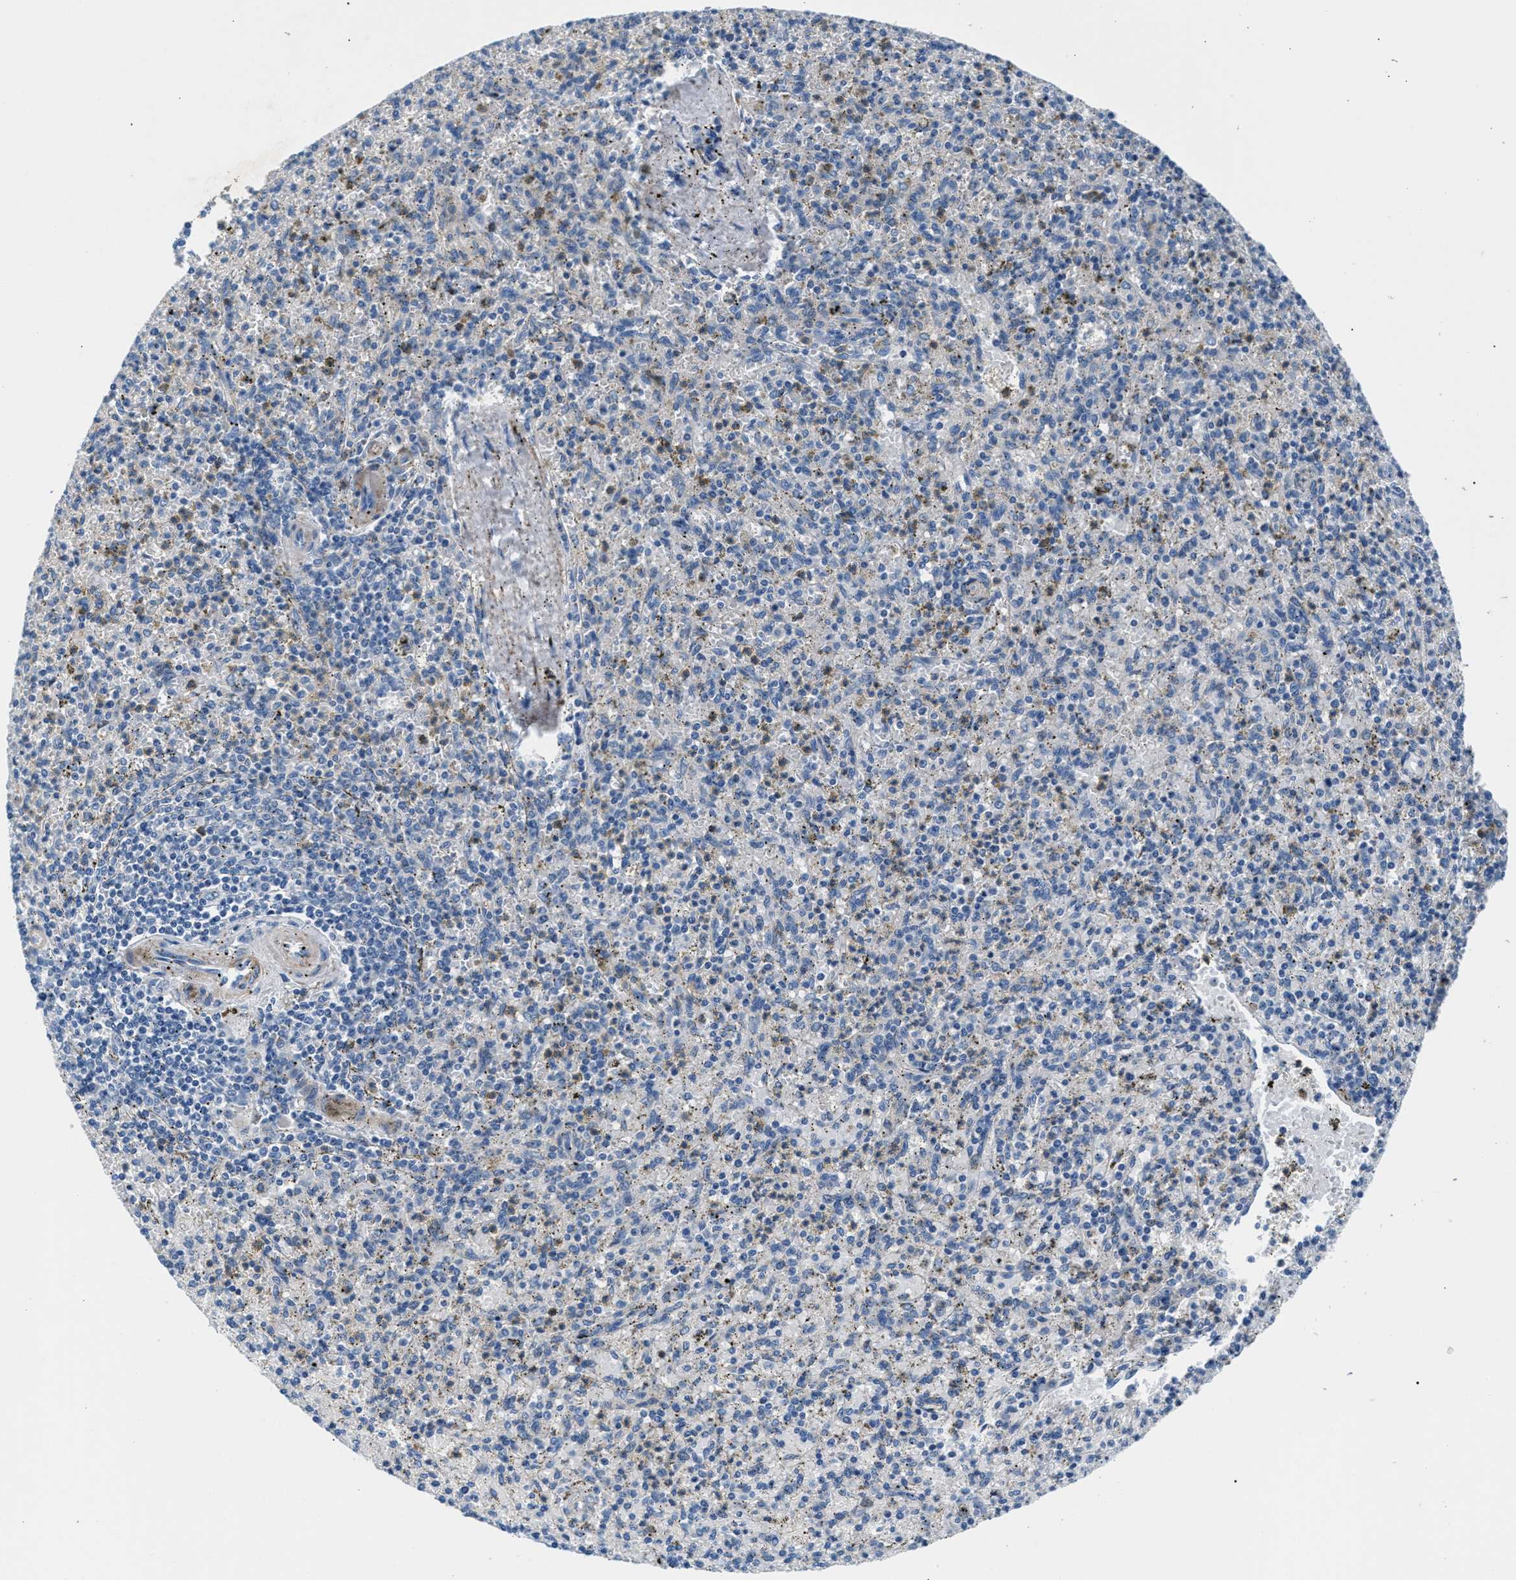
{"staining": {"intensity": "negative", "quantity": "none", "location": "none"}, "tissue": "spleen", "cell_type": "Cells in red pulp", "image_type": "normal", "snomed": [{"axis": "morphology", "description": "Normal tissue, NOS"}, {"axis": "topography", "description": "Spleen"}], "caption": "IHC of normal human spleen shows no expression in cells in red pulp.", "gene": "CDRT4", "patient": {"sex": "male", "age": 72}}